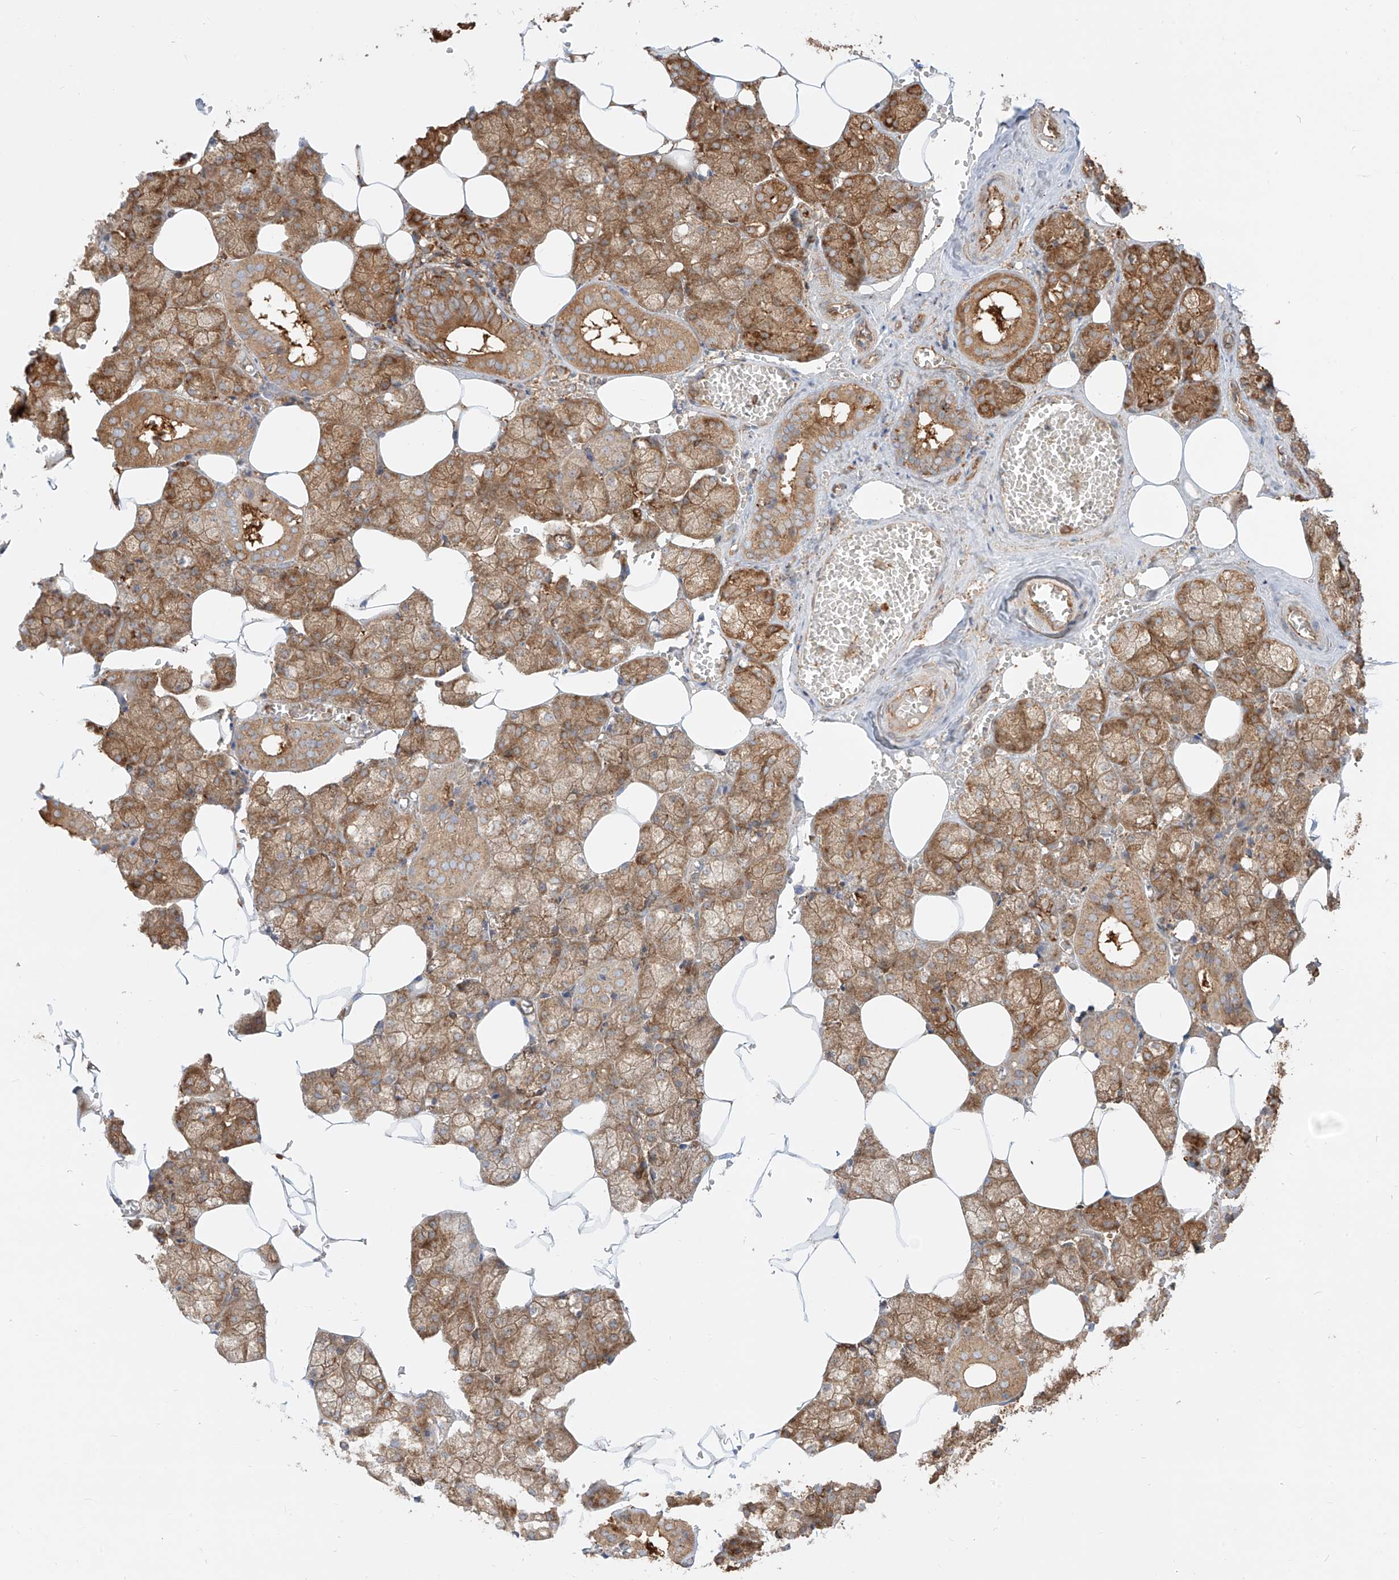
{"staining": {"intensity": "strong", "quantity": ">75%", "location": "cytoplasmic/membranous"}, "tissue": "salivary gland", "cell_type": "Glandular cells", "image_type": "normal", "snomed": [{"axis": "morphology", "description": "Normal tissue, NOS"}, {"axis": "topography", "description": "Salivary gland"}], "caption": "Benign salivary gland exhibits strong cytoplasmic/membranous staining in about >75% of glandular cells, visualized by immunohistochemistry. Ihc stains the protein in brown and the nuclei are stained blue.", "gene": "SNX9", "patient": {"sex": "male", "age": 62}}